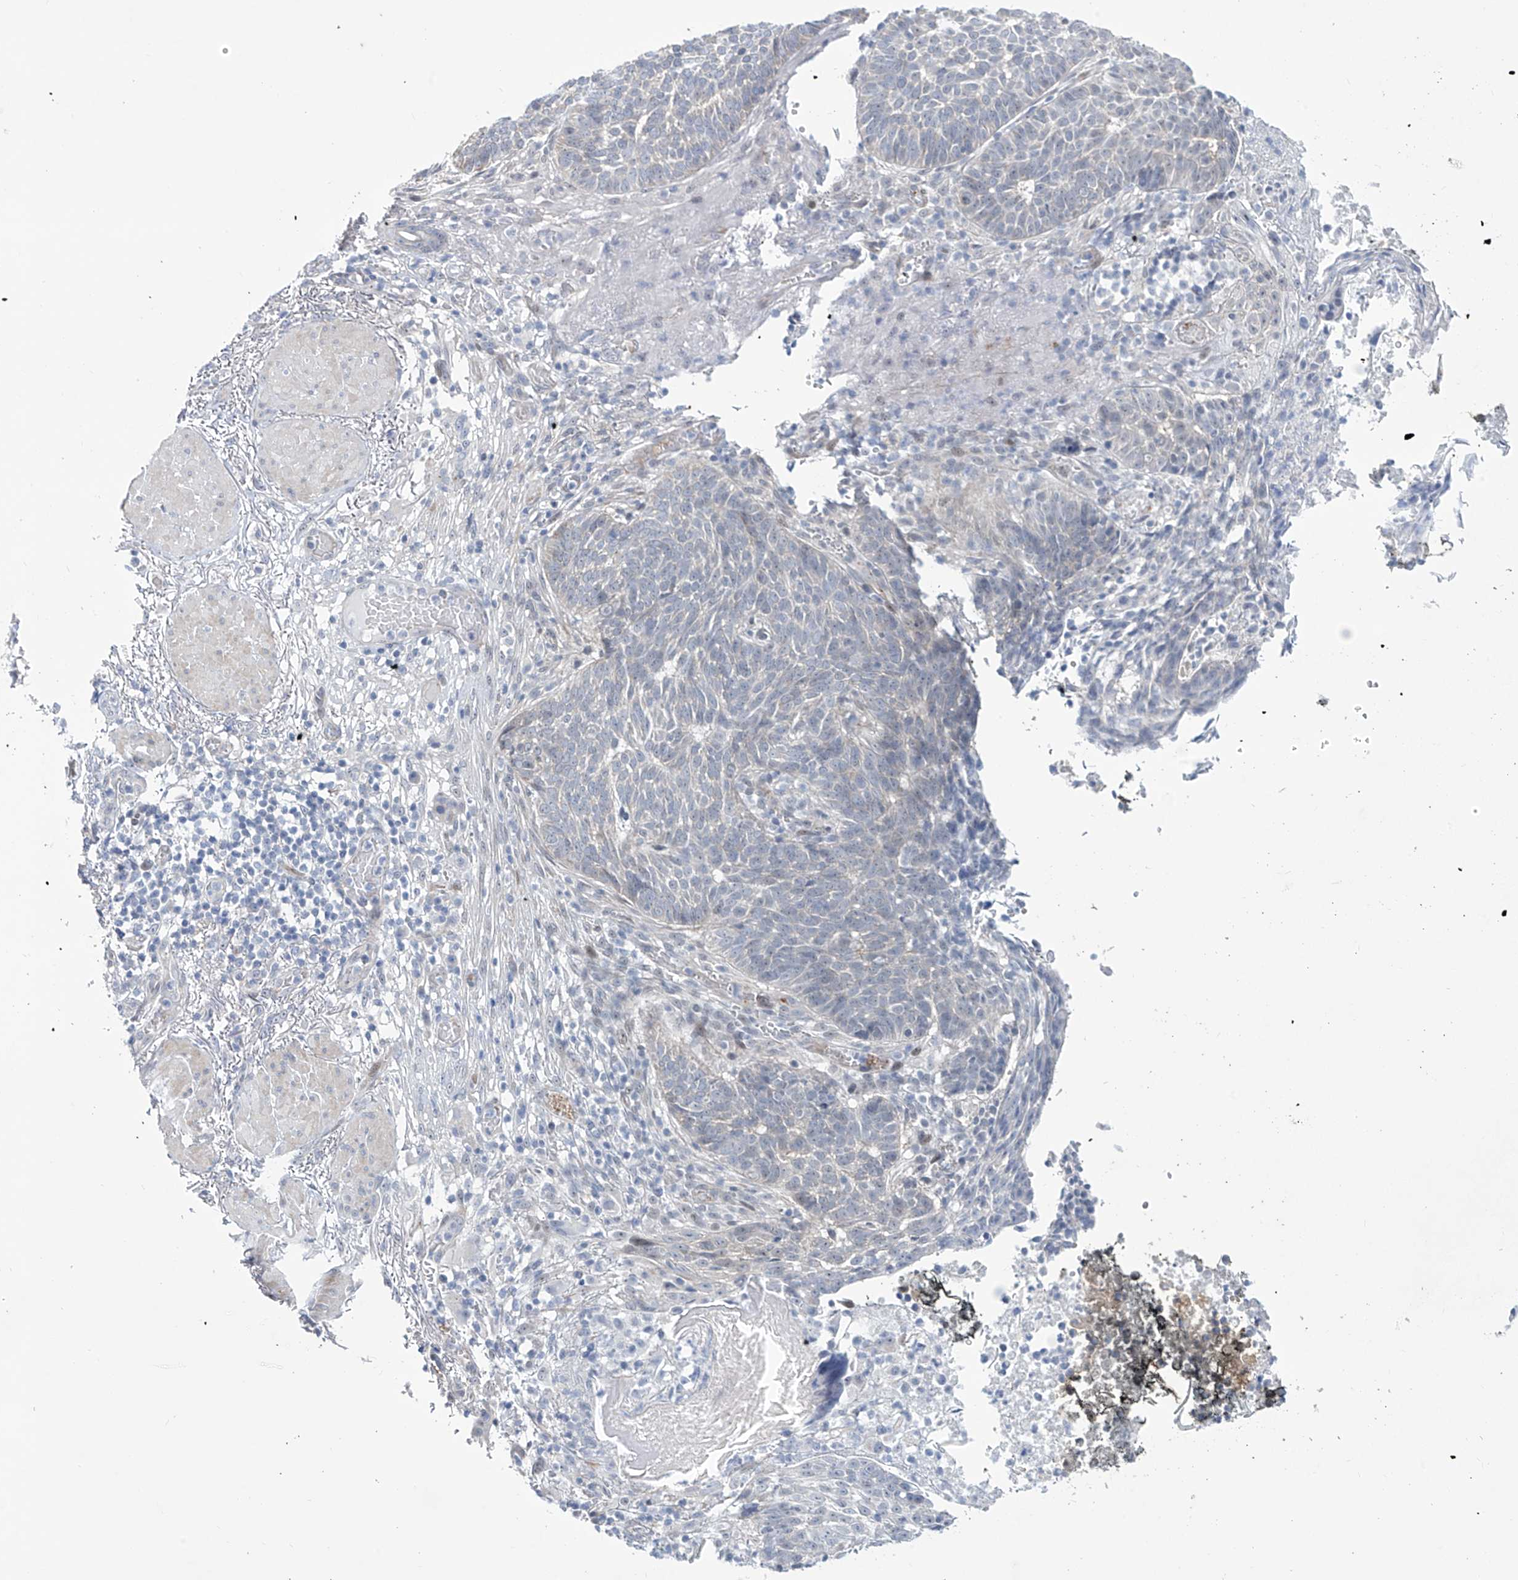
{"staining": {"intensity": "negative", "quantity": "none", "location": "none"}, "tissue": "skin cancer", "cell_type": "Tumor cells", "image_type": "cancer", "snomed": [{"axis": "morphology", "description": "Normal tissue, NOS"}, {"axis": "morphology", "description": "Basal cell carcinoma"}, {"axis": "topography", "description": "Skin"}], "caption": "Protein analysis of skin basal cell carcinoma displays no significant expression in tumor cells. Nuclei are stained in blue.", "gene": "TRIM60", "patient": {"sex": "male", "age": 64}}